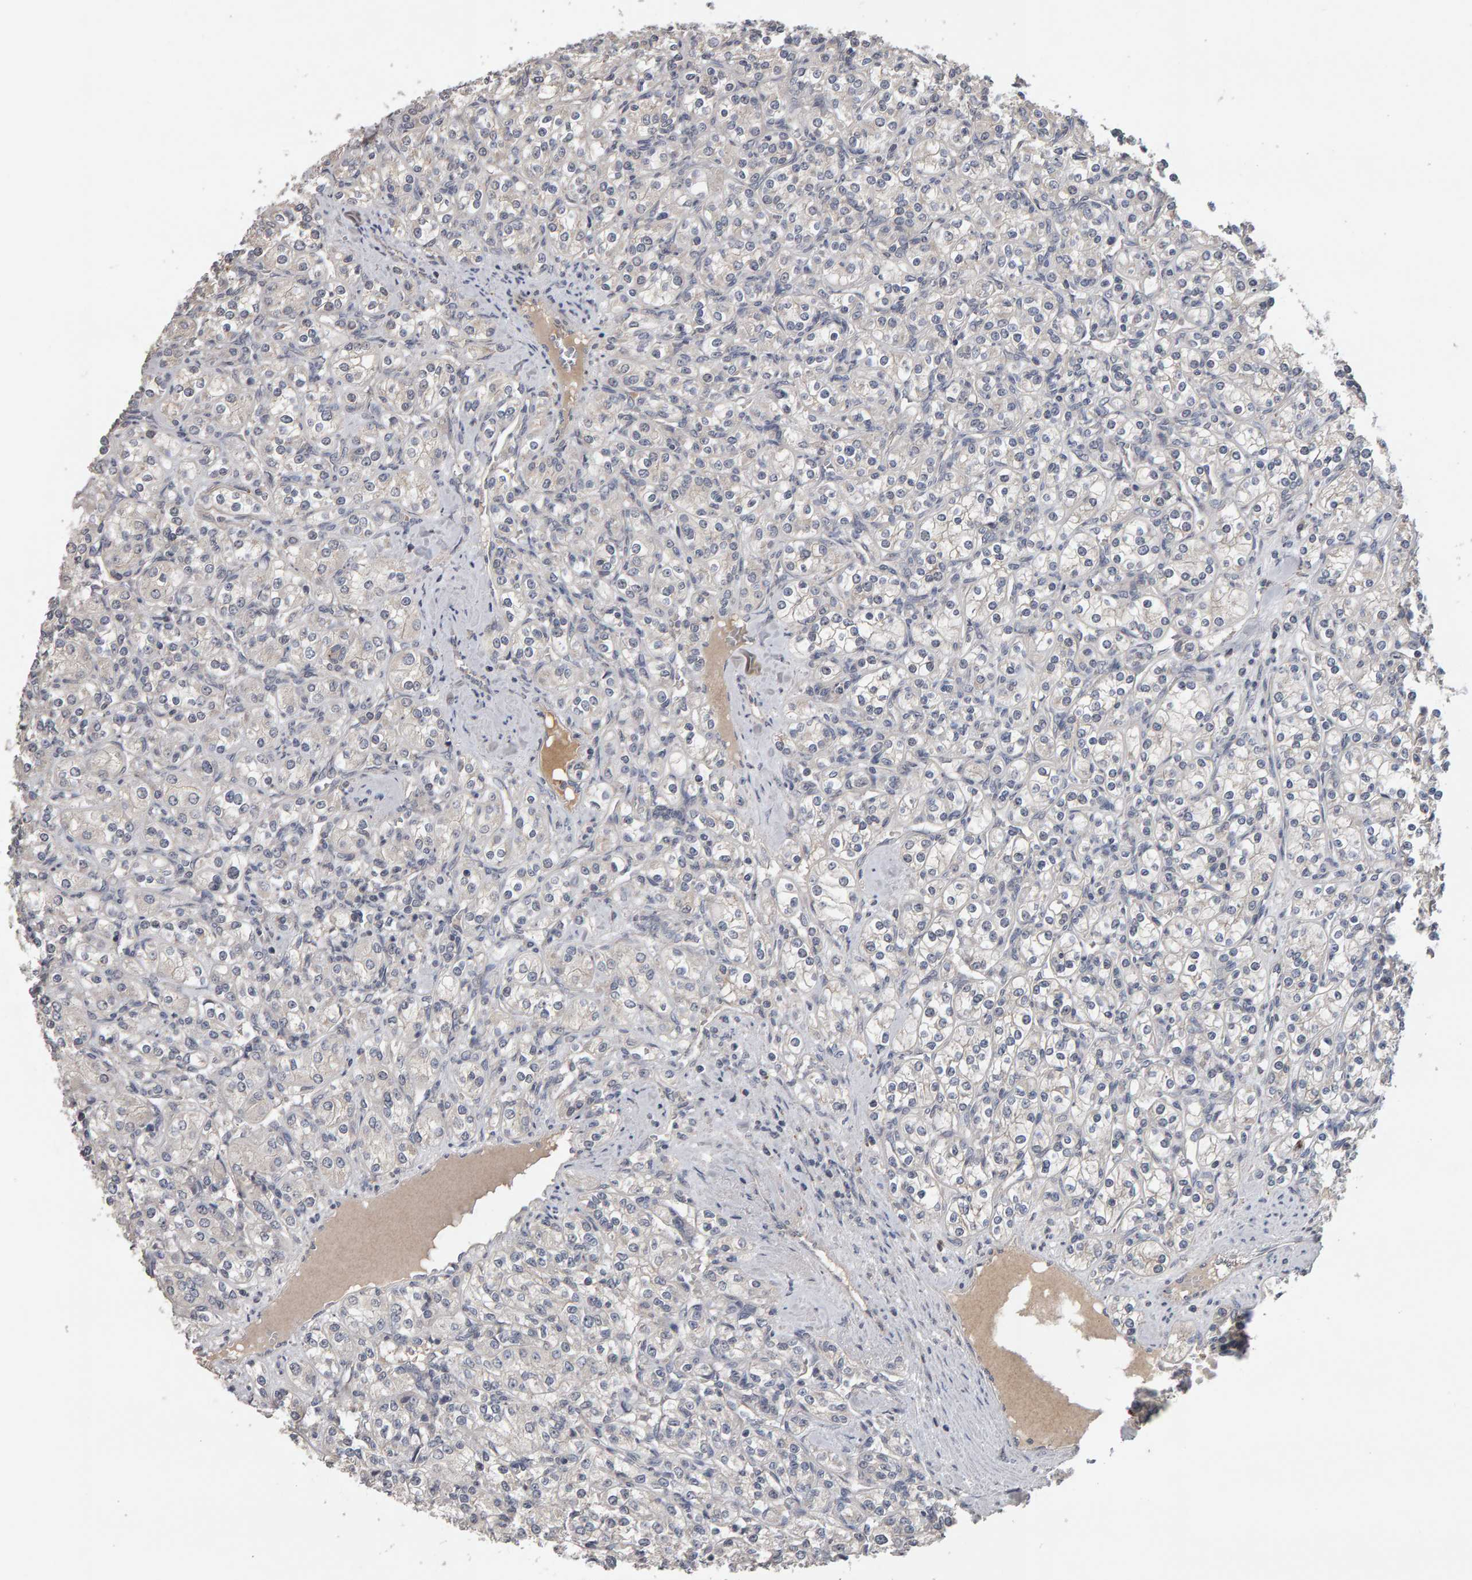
{"staining": {"intensity": "negative", "quantity": "none", "location": "none"}, "tissue": "renal cancer", "cell_type": "Tumor cells", "image_type": "cancer", "snomed": [{"axis": "morphology", "description": "Adenocarcinoma, NOS"}, {"axis": "topography", "description": "Kidney"}], "caption": "An immunohistochemistry micrograph of renal cancer (adenocarcinoma) is shown. There is no staining in tumor cells of renal cancer (adenocarcinoma).", "gene": "COASY", "patient": {"sex": "male", "age": 77}}